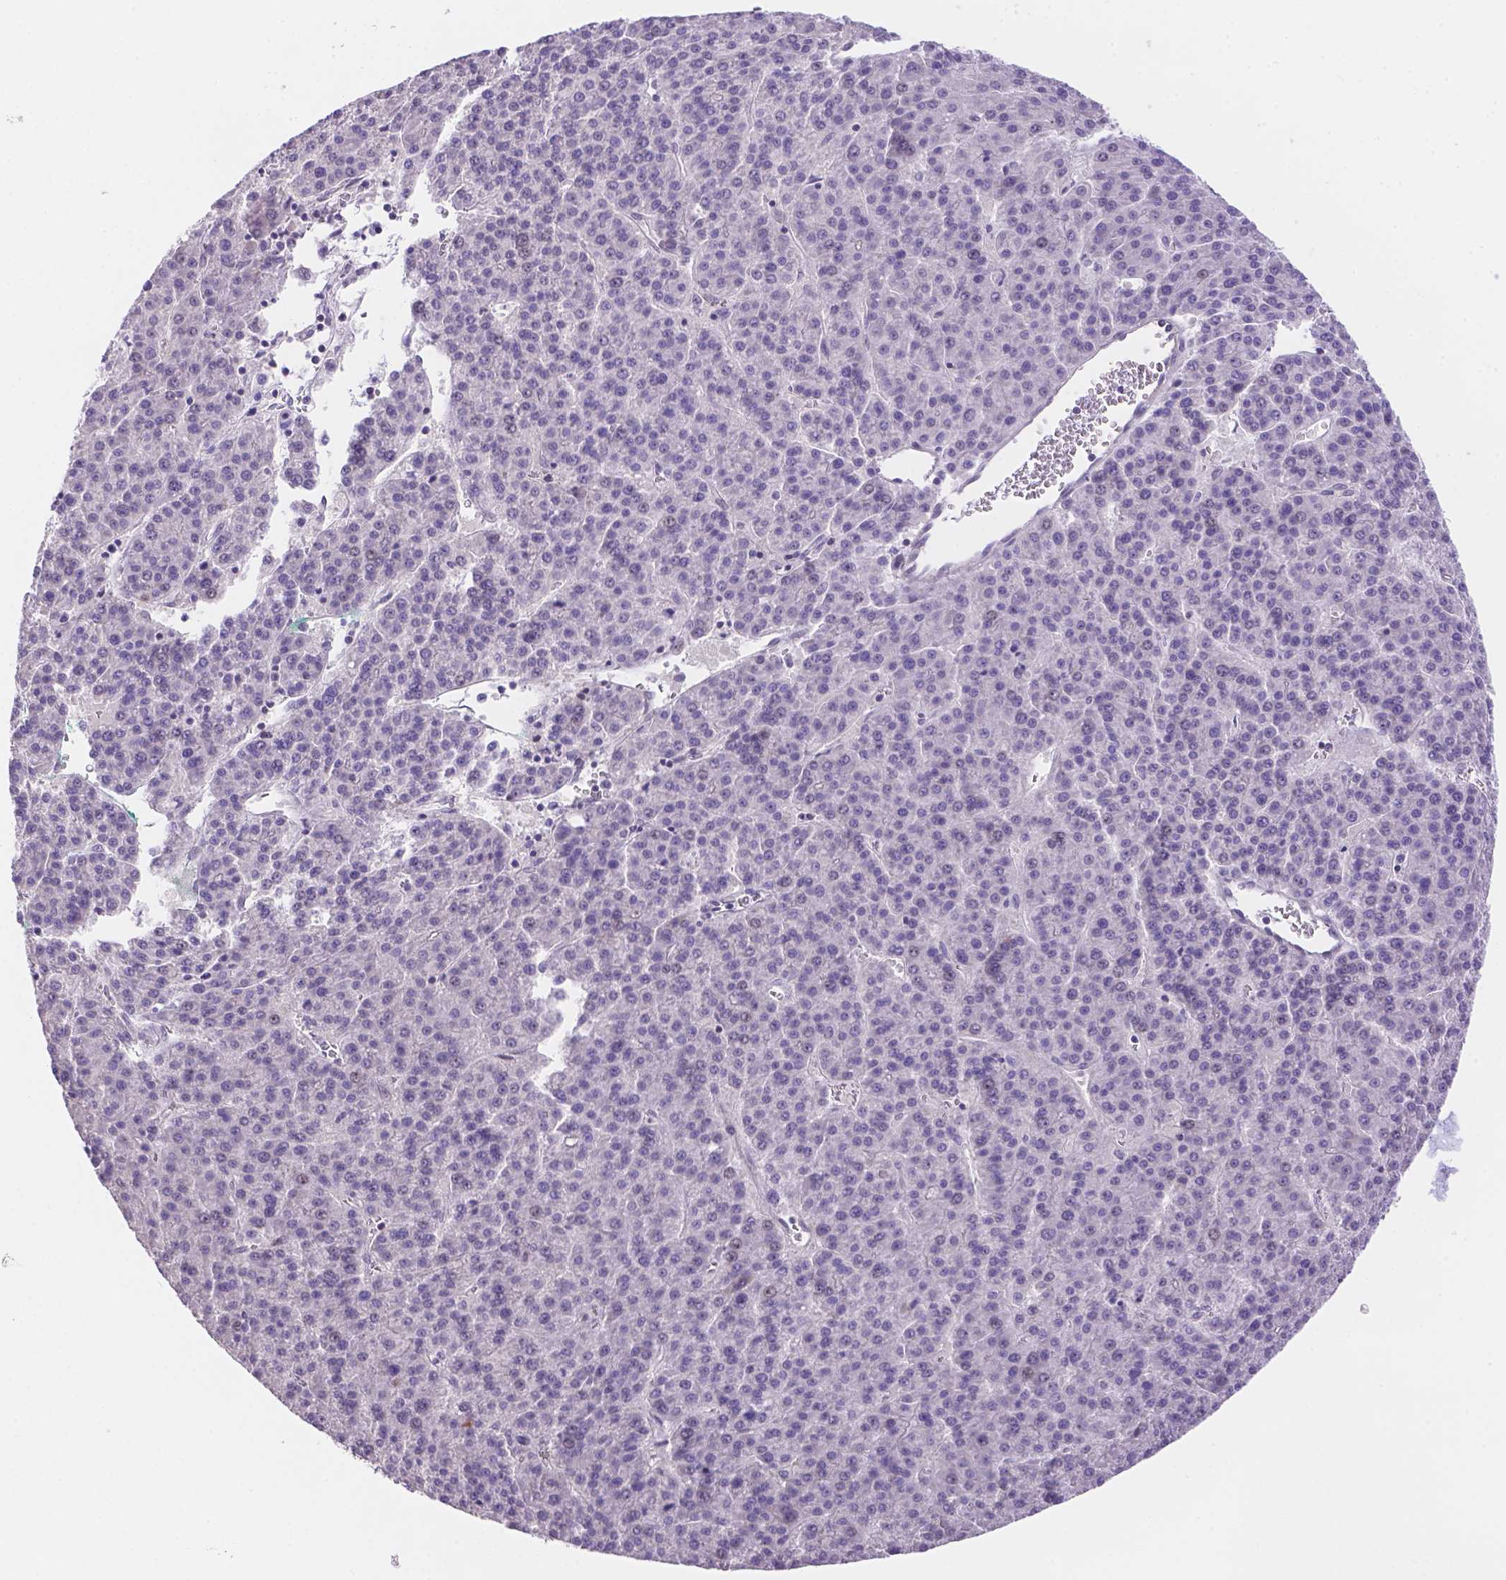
{"staining": {"intensity": "negative", "quantity": "none", "location": "none"}, "tissue": "liver cancer", "cell_type": "Tumor cells", "image_type": "cancer", "snomed": [{"axis": "morphology", "description": "Carcinoma, Hepatocellular, NOS"}, {"axis": "topography", "description": "Liver"}], "caption": "A high-resolution histopathology image shows IHC staining of hepatocellular carcinoma (liver), which demonstrates no significant staining in tumor cells.", "gene": "CD96", "patient": {"sex": "female", "age": 58}}